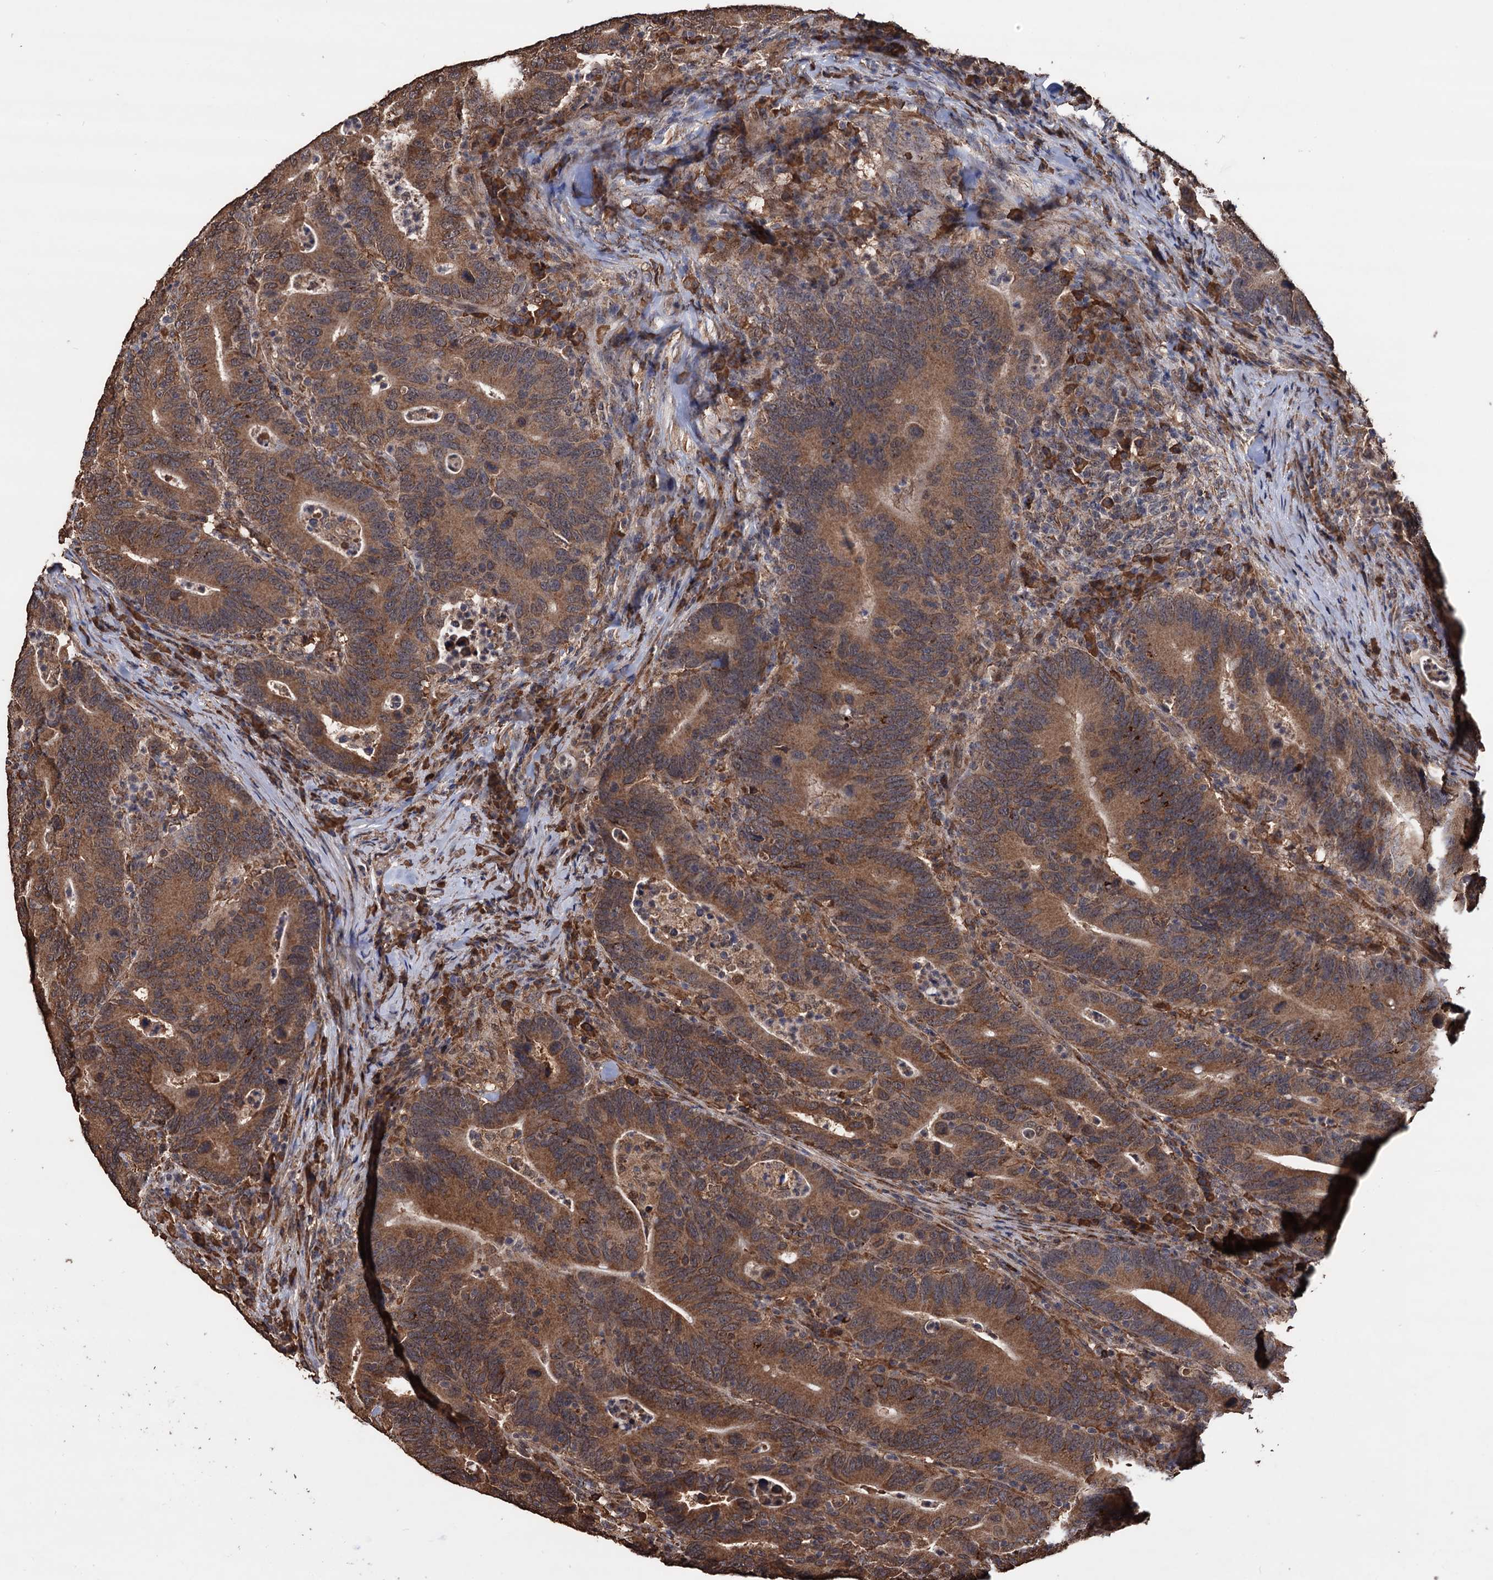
{"staining": {"intensity": "moderate", "quantity": ">75%", "location": "cytoplasmic/membranous"}, "tissue": "colorectal cancer", "cell_type": "Tumor cells", "image_type": "cancer", "snomed": [{"axis": "morphology", "description": "Adenocarcinoma, NOS"}, {"axis": "topography", "description": "Colon"}], "caption": "Immunohistochemistry (IHC) of colorectal adenocarcinoma exhibits medium levels of moderate cytoplasmic/membranous expression in about >75% of tumor cells.", "gene": "TBC1D12", "patient": {"sex": "female", "age": 66}}